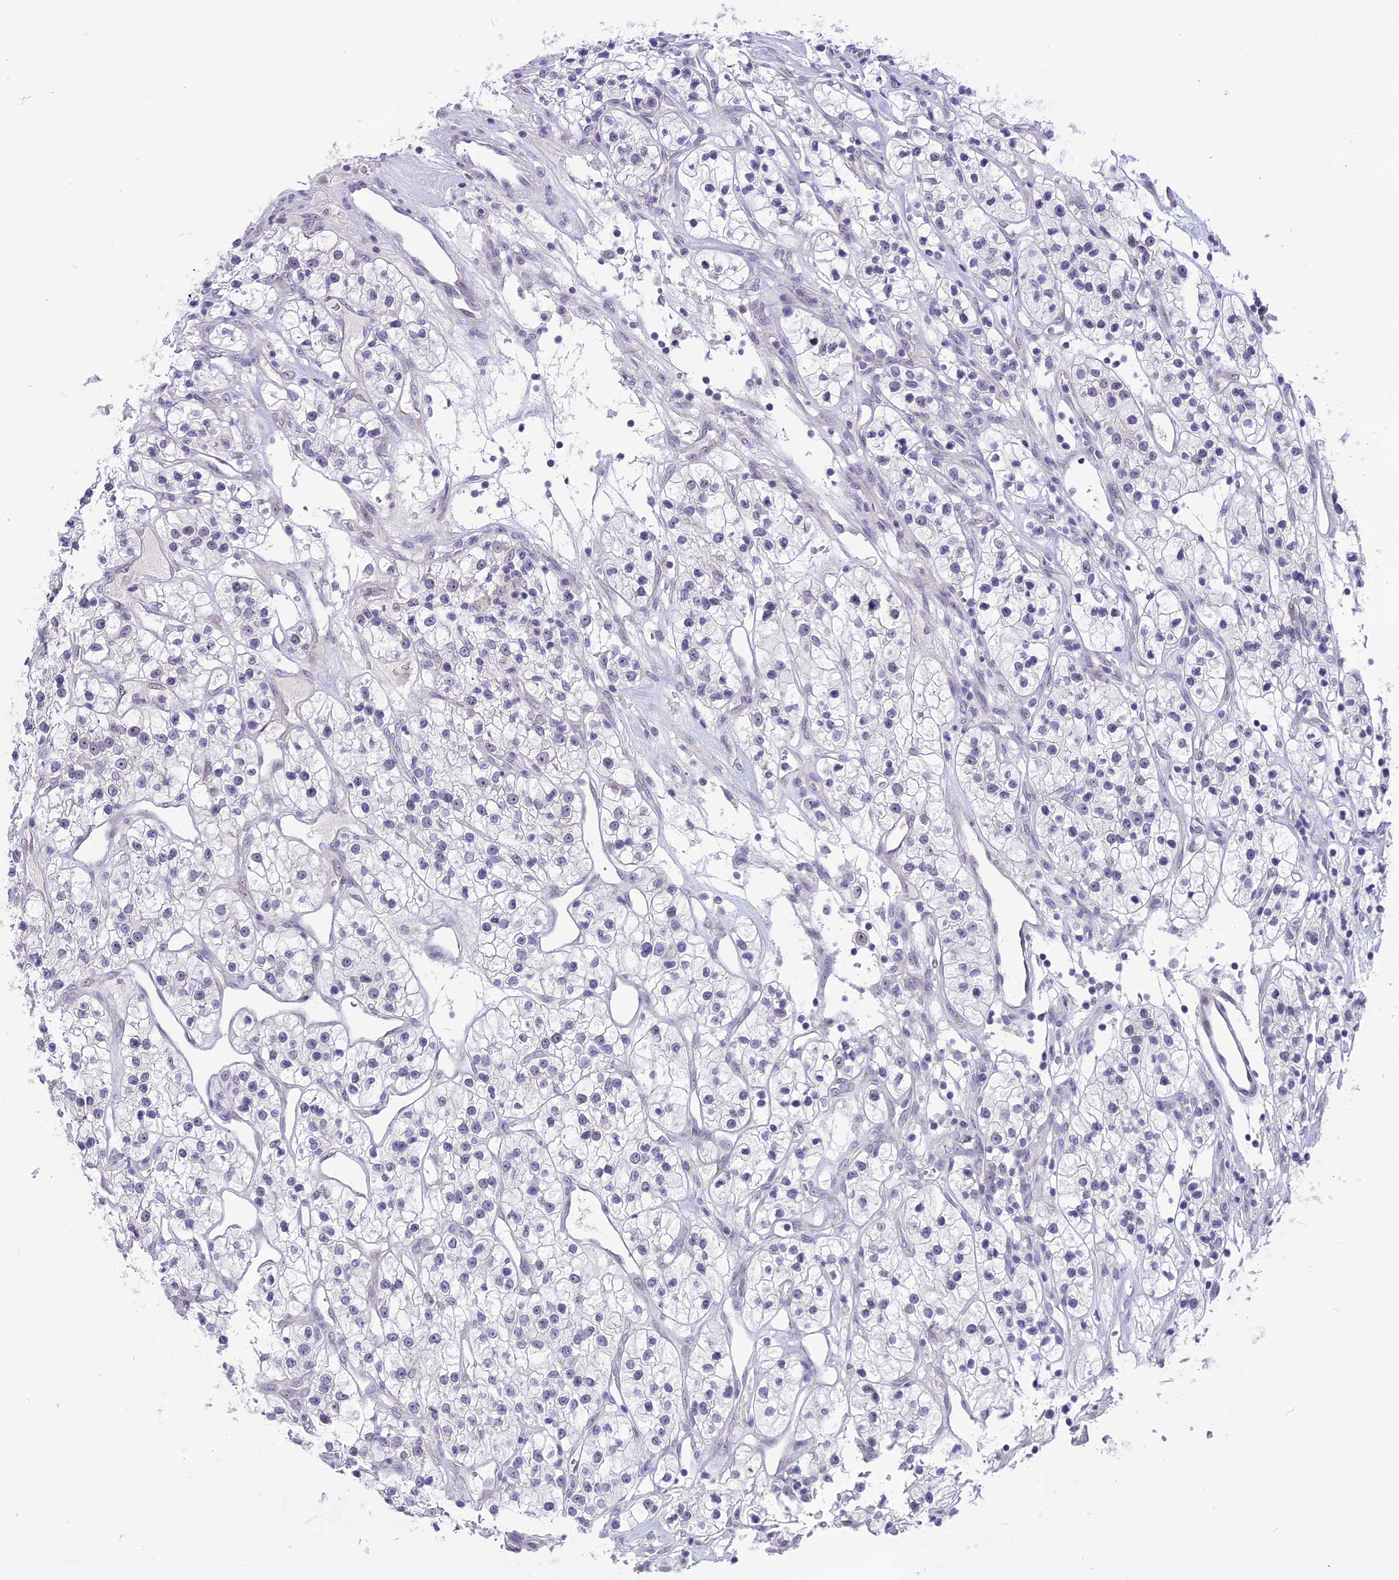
{"staining": {"intensity": "negative", "quantity": "none", "location": "none"}, "tissue": "renal cancer", "cell_type": "Tumor cells", "image_type": "cancer", "snomed": [{"axis": "morphology", "description": "Adenocarcinoma, NOS"}, {"axis": "topography", "description": "Kidney"}], "caption": "The IHC micrograph has no significant expression in tumor cells of renal cancer tissue. (DAB (3,3'-diaminobenzidine) immunohistochemistry with hematoxylin counter stain).", "gene": "CMSS1", "patient": {"sex": "female", "age": 57}}